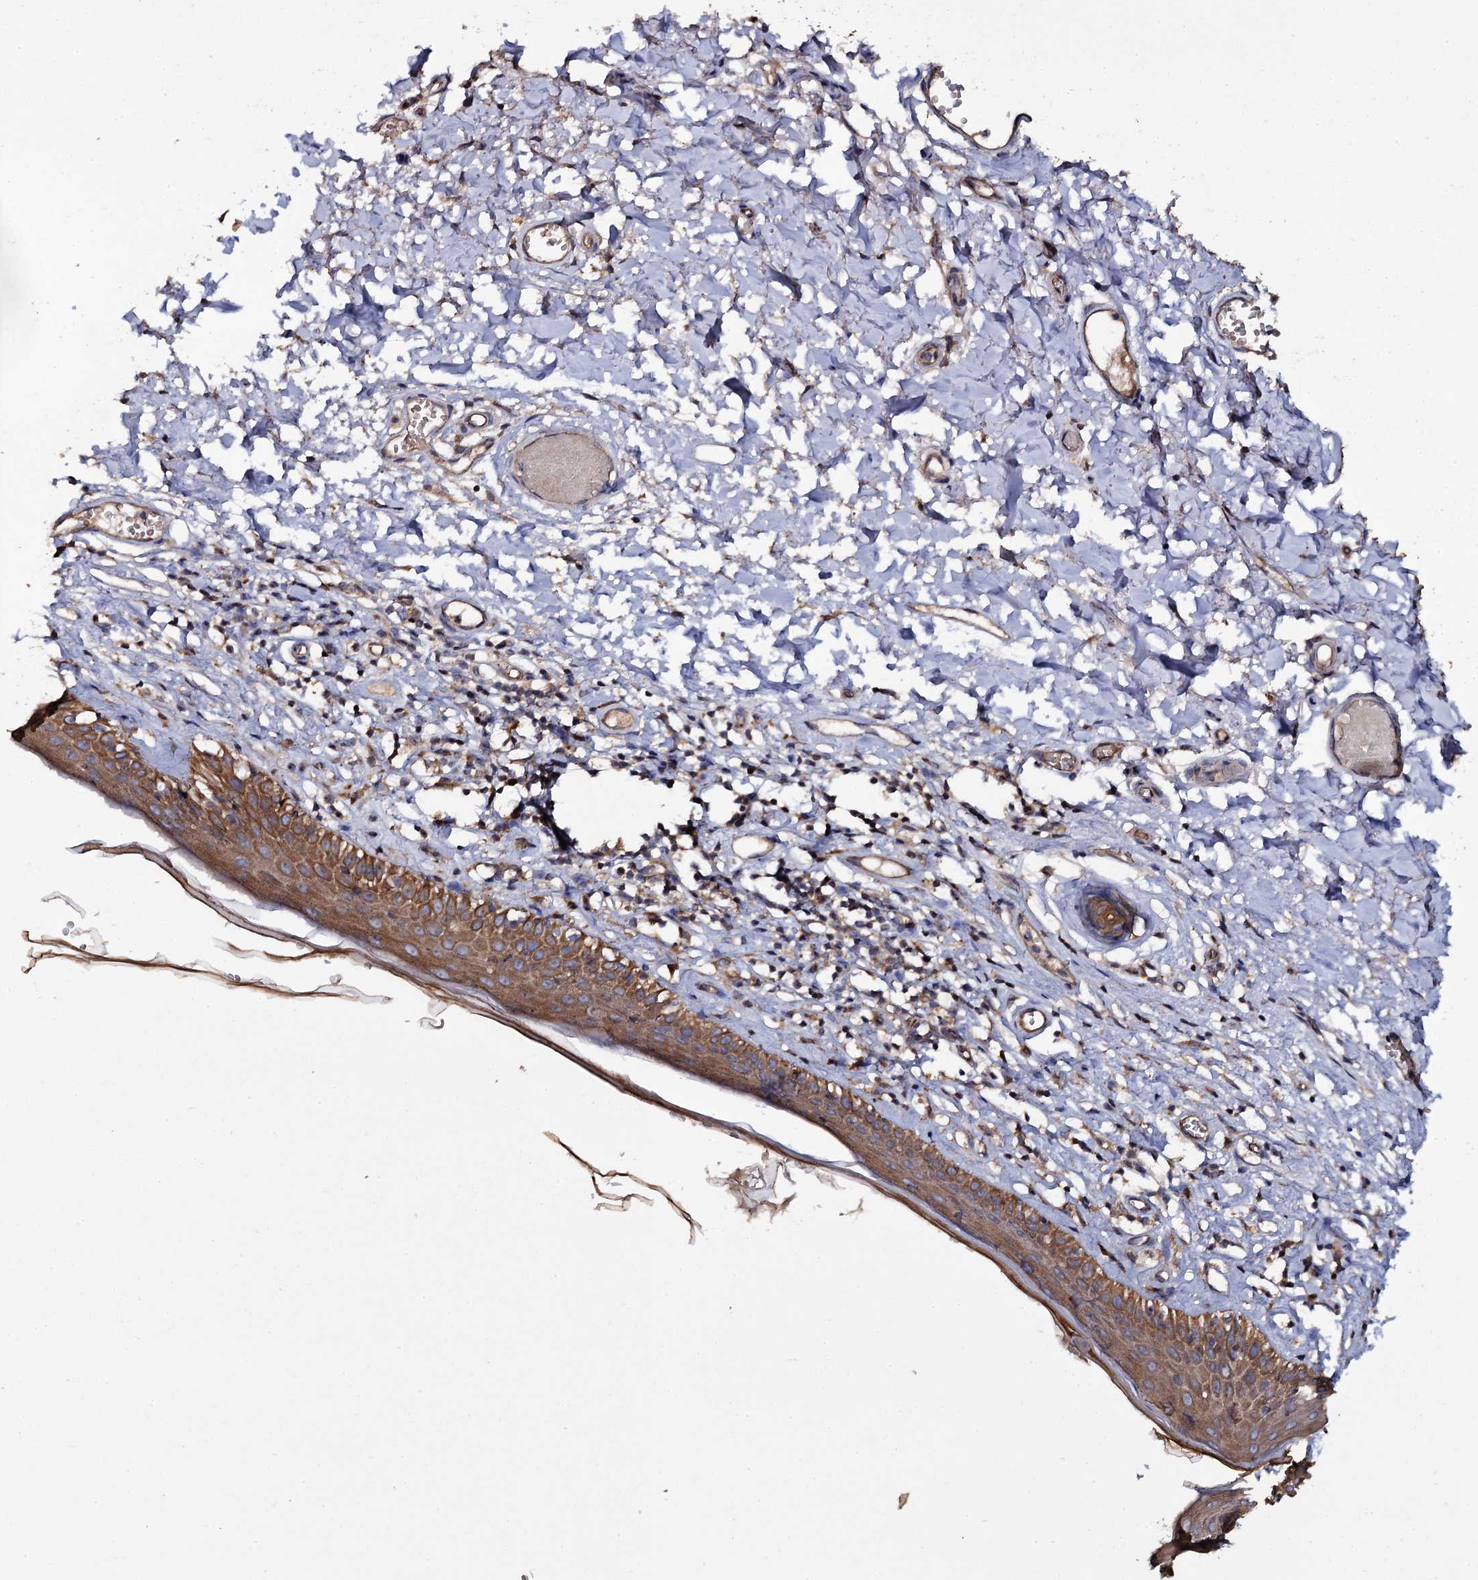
{"staining": {"intensity": "strong", "quantity": ">75%", "location": "cytoplasmic/membranous"}, "tissue": "skin", "cell_type": "Epidermal cells", "image_type": "normal", "snomed": [{"axis": "morphology", "description": "Normal tissue, NOS"}, {"axis": "topography", "description": "Adipose tissue"}, {"axis": "topography", "description": "Vascular tissue"}, {"axis": "topography", "description": "Vulva"}, {"axis": "topography", "description": "Peripheral nerve tissue"}], "caption": "An IHC image of unremarkable tissue is shown. Protein staining in brown shows strong cytoplasmic/membranous positivity in skin within epidermal cells. The protein is stained brown, and the nuclei are stained in blue (DAB IHC with brightfield microscopy, high magnification).", "gene": "TTC23", "patient": {"sex": "female", "age": 86}}